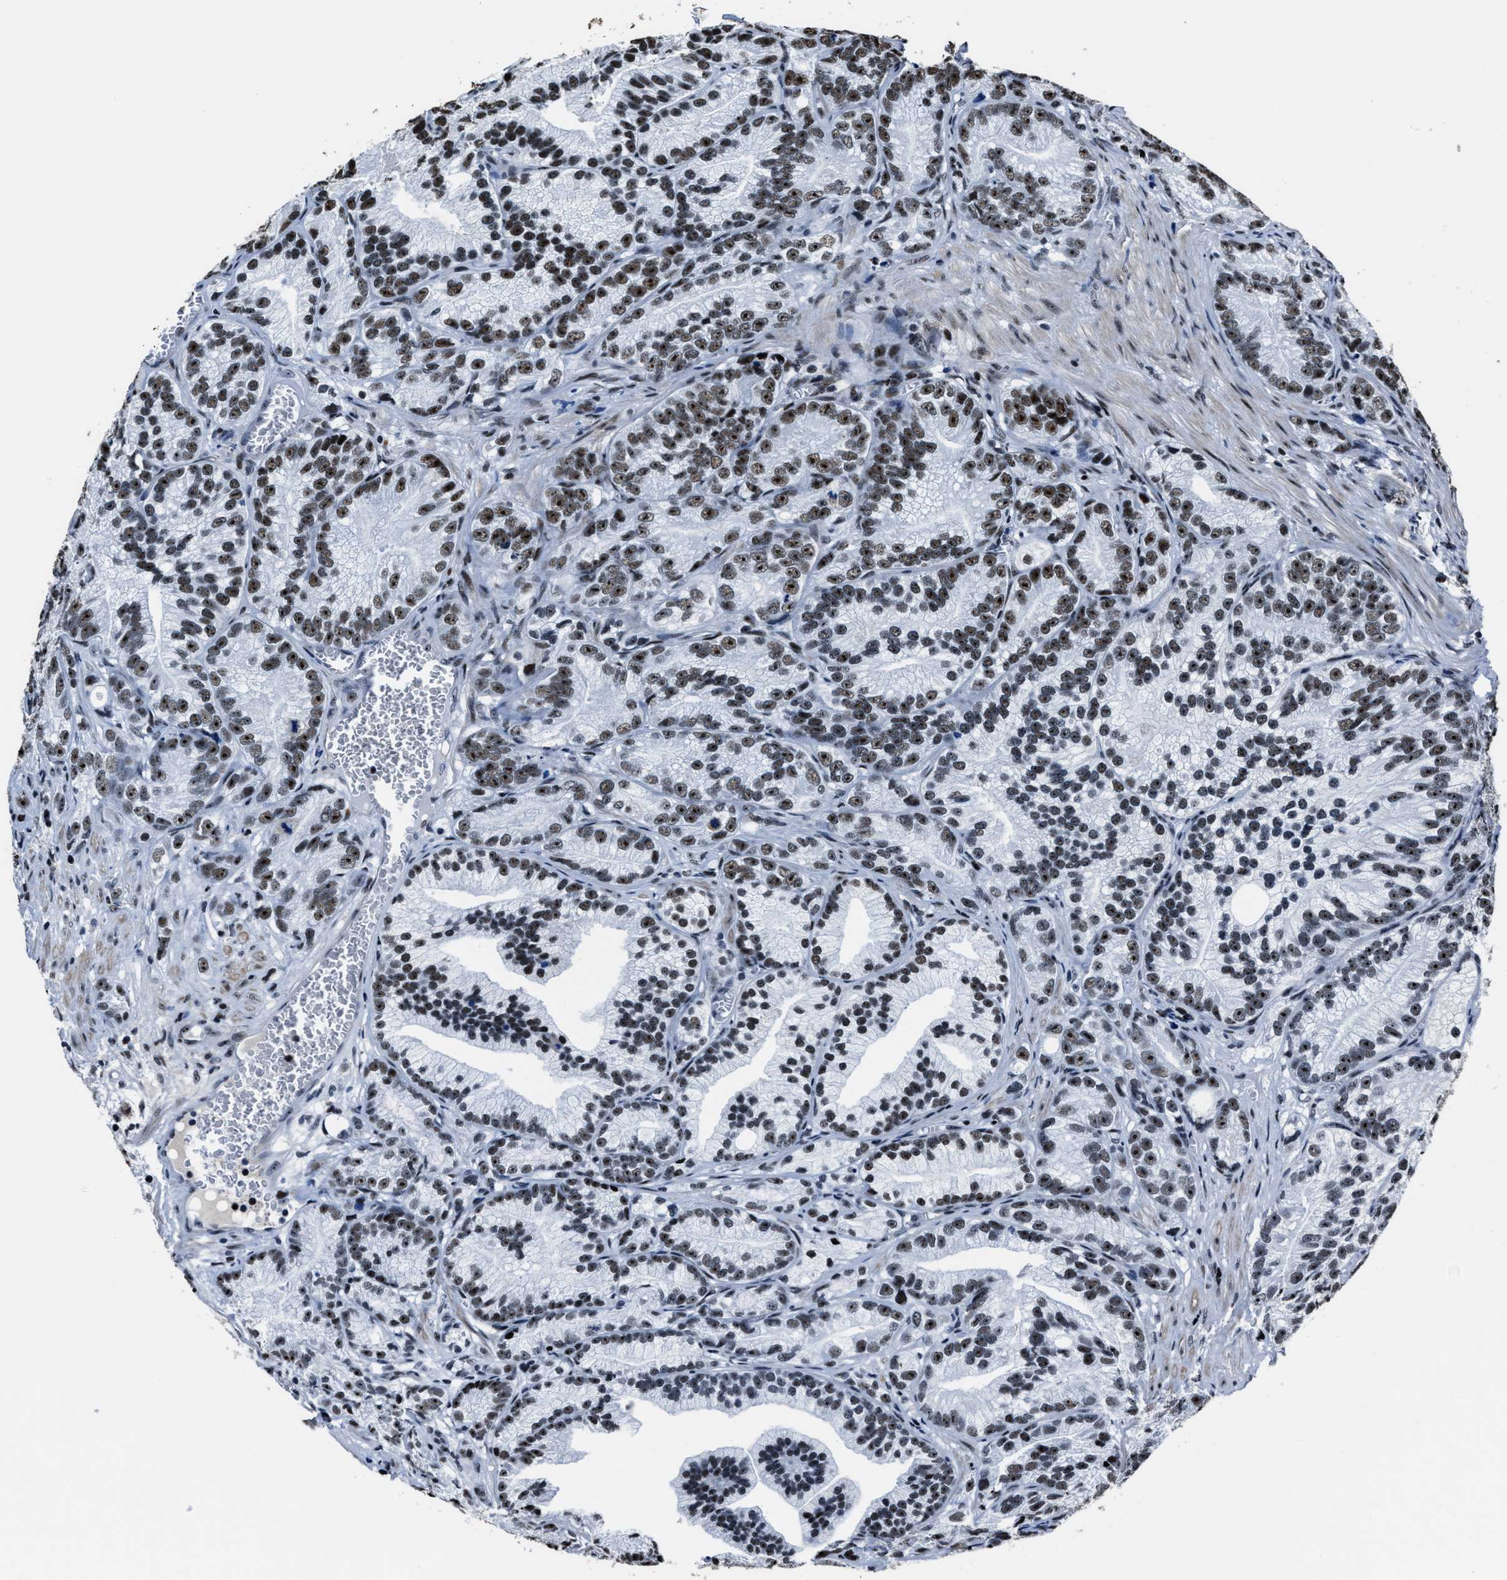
{"staining": {"intensity": "moderate", "quantity": ">75%", "location": "nuclear"}, "tissue": "prostate cancer", "cell_type": "Tumor cells", "image_type": "cancer", "snomed": [{"axis": "morphology", "description": "Adenocarcinoma, Low grade"}, {"axis": "topography", "description": "Prostate"}], "caption": "A brown stain labels moderate nuclear staining of a protein in human prostate adenocarcinoma (low-grade) tumor cells.", "gene": "PPIE", "patient": {"sex": "male", "age": 89}}